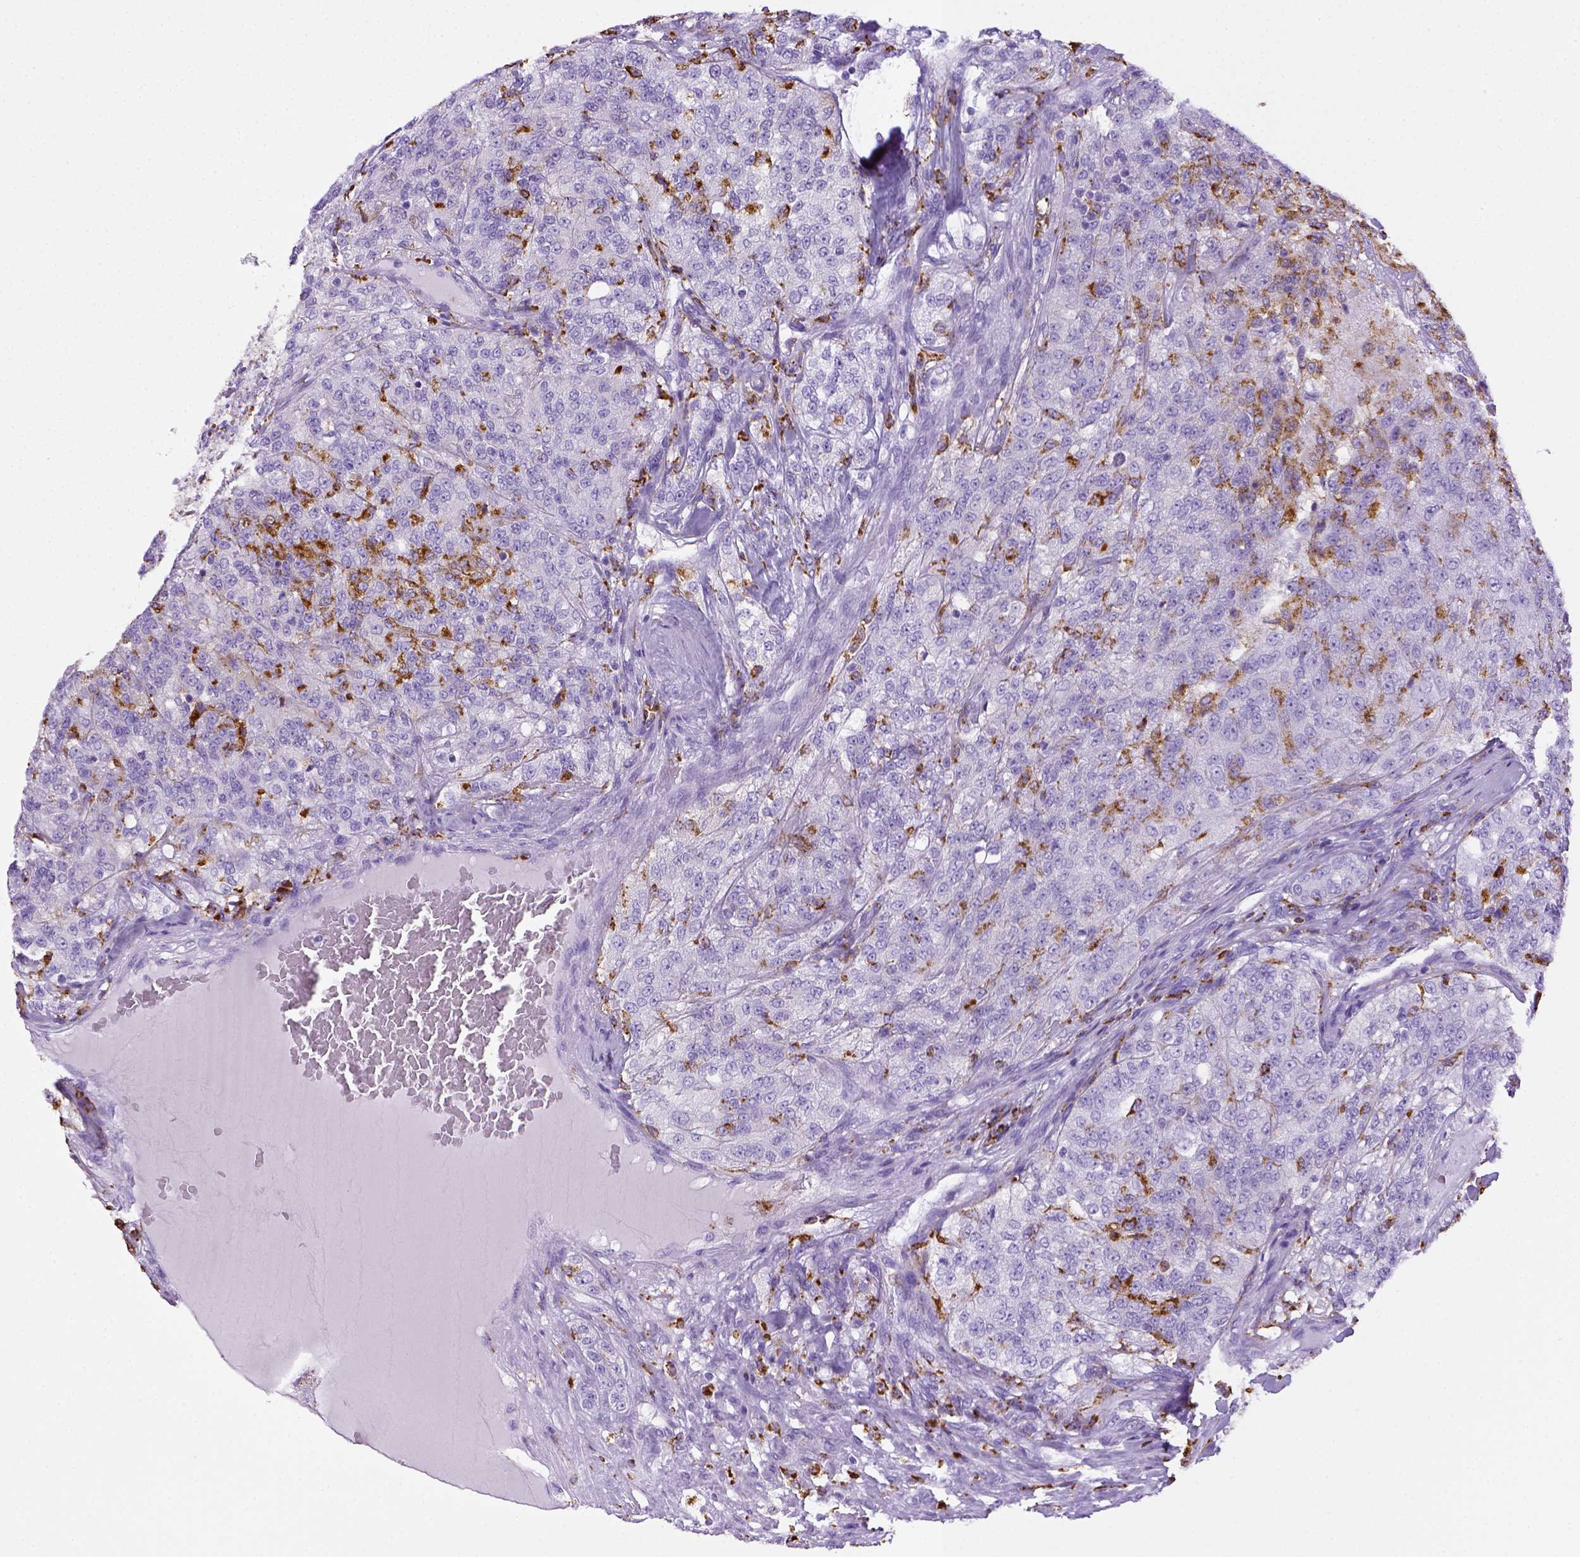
{"staining": {"intensity": "negative", "quantity": "none", "location": "none"}, "tissue": "renal cancer", "cell_type": "Tumor cells", "image_type": "cancer", "snomed": [{"axis": "morphology", "description": "Adenocarcinoma, NOS"}, {"axis": "topography", "description": "Kidney"}], "caption": "Protein analysis of renal adenocarcinoma demonstrates no significant staining in tumor cells.", "gene": "CD68", "patient": {"sex": "female", "age": 63}}